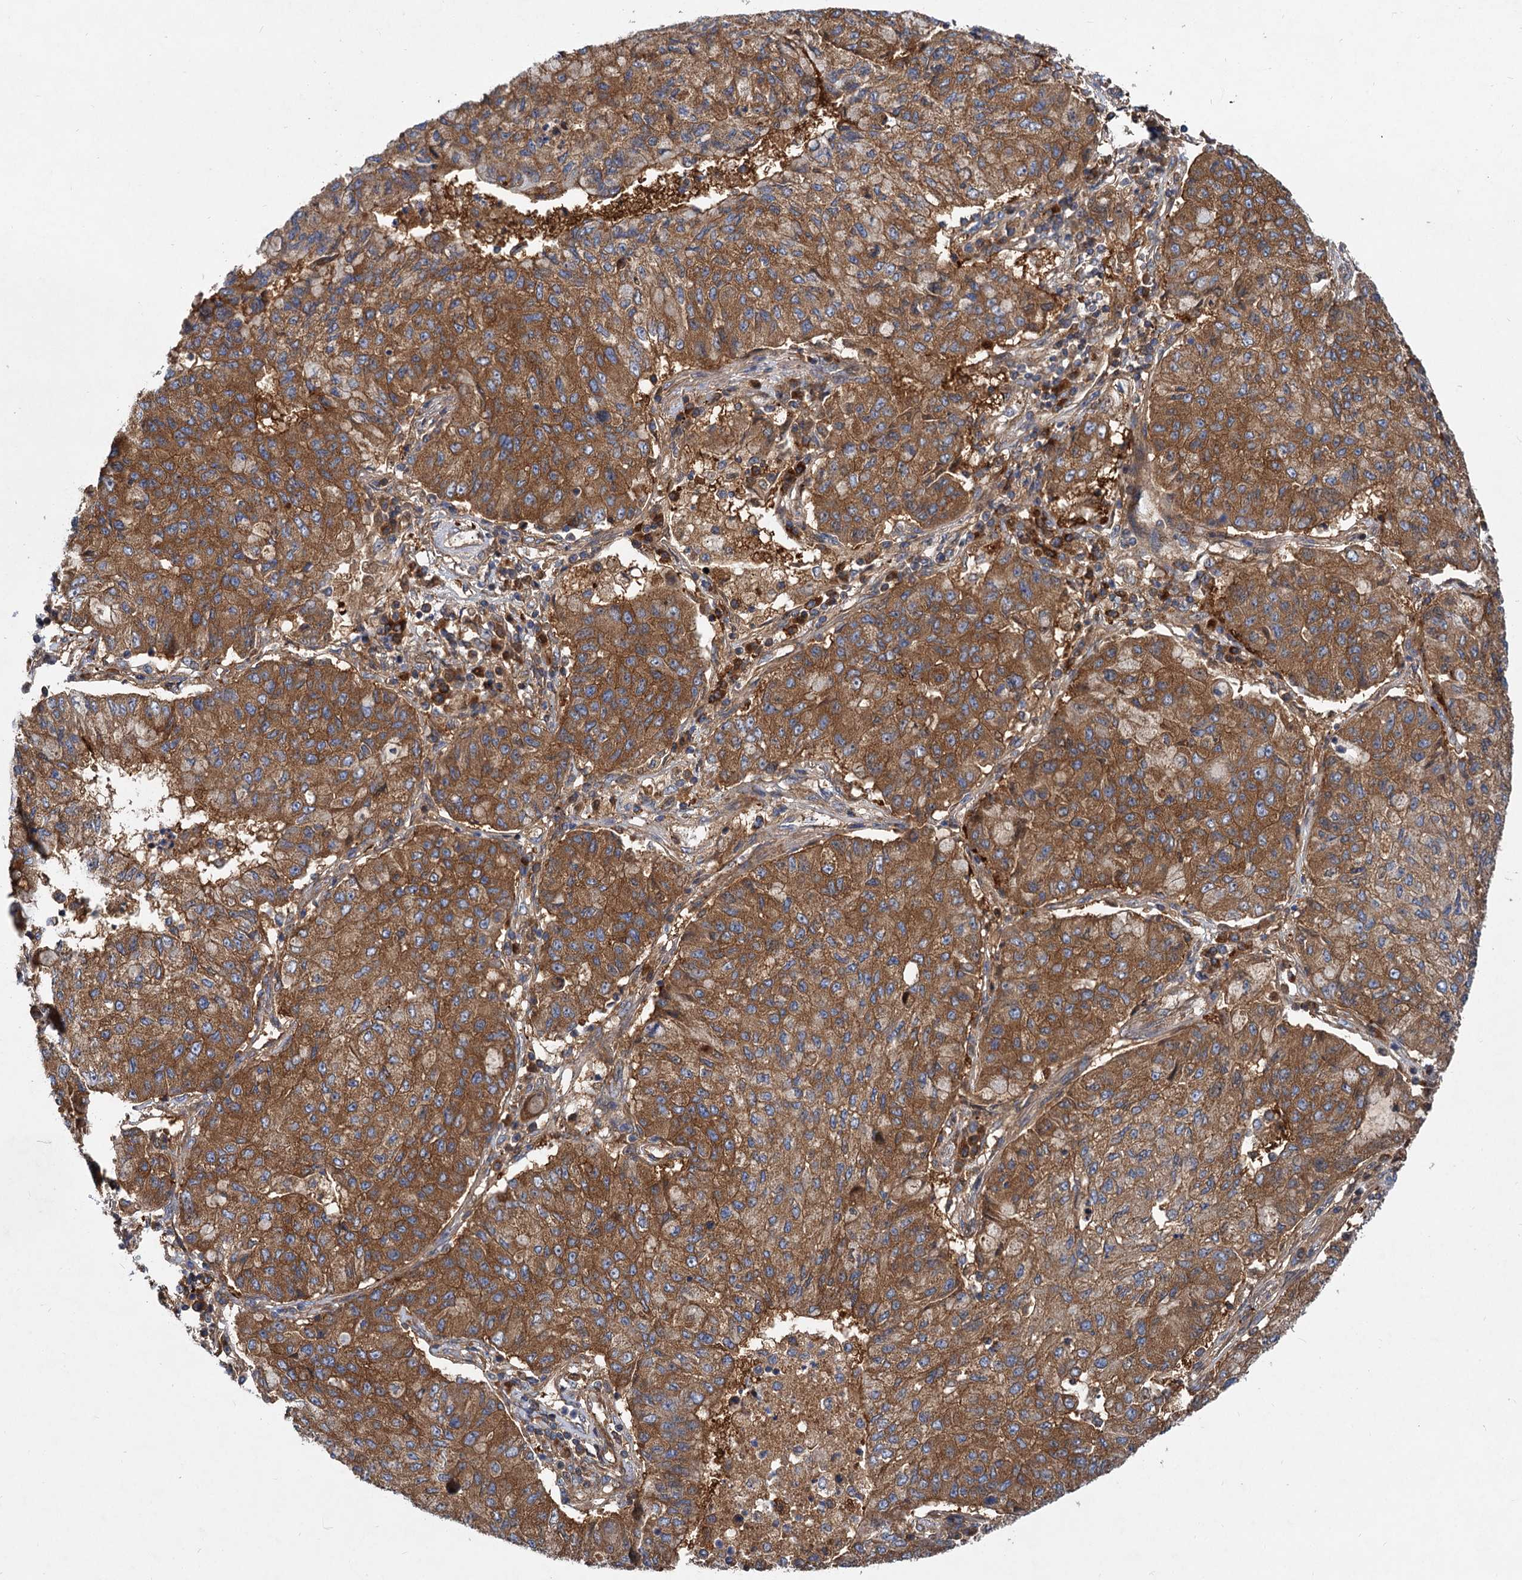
{"staining": {"intensity": "strong", "quantity": ">75%", "location": "cytoplasmic/membranous"}, "tissue": "lung cancer", "cell_type": "Tumor cells", "image_type": "cancer", "snomed": [{"axis": "morphology", "description": "Squamous cell carcinoma, NOS"}, {"axis": "topography", "description": "Lung"}], "caption": "High-magnification brightfield microscopy of lung cancer (squamous cell carcinoma) stained with DAB (brown) and counterstained with hematoxylin (blue). tumor cells exhibit strong cytoplasmic/membranous staining is seen in about>75% of cells.", "gene": "ALKBH7", "patient": {"sex": "male", "age": 74}}